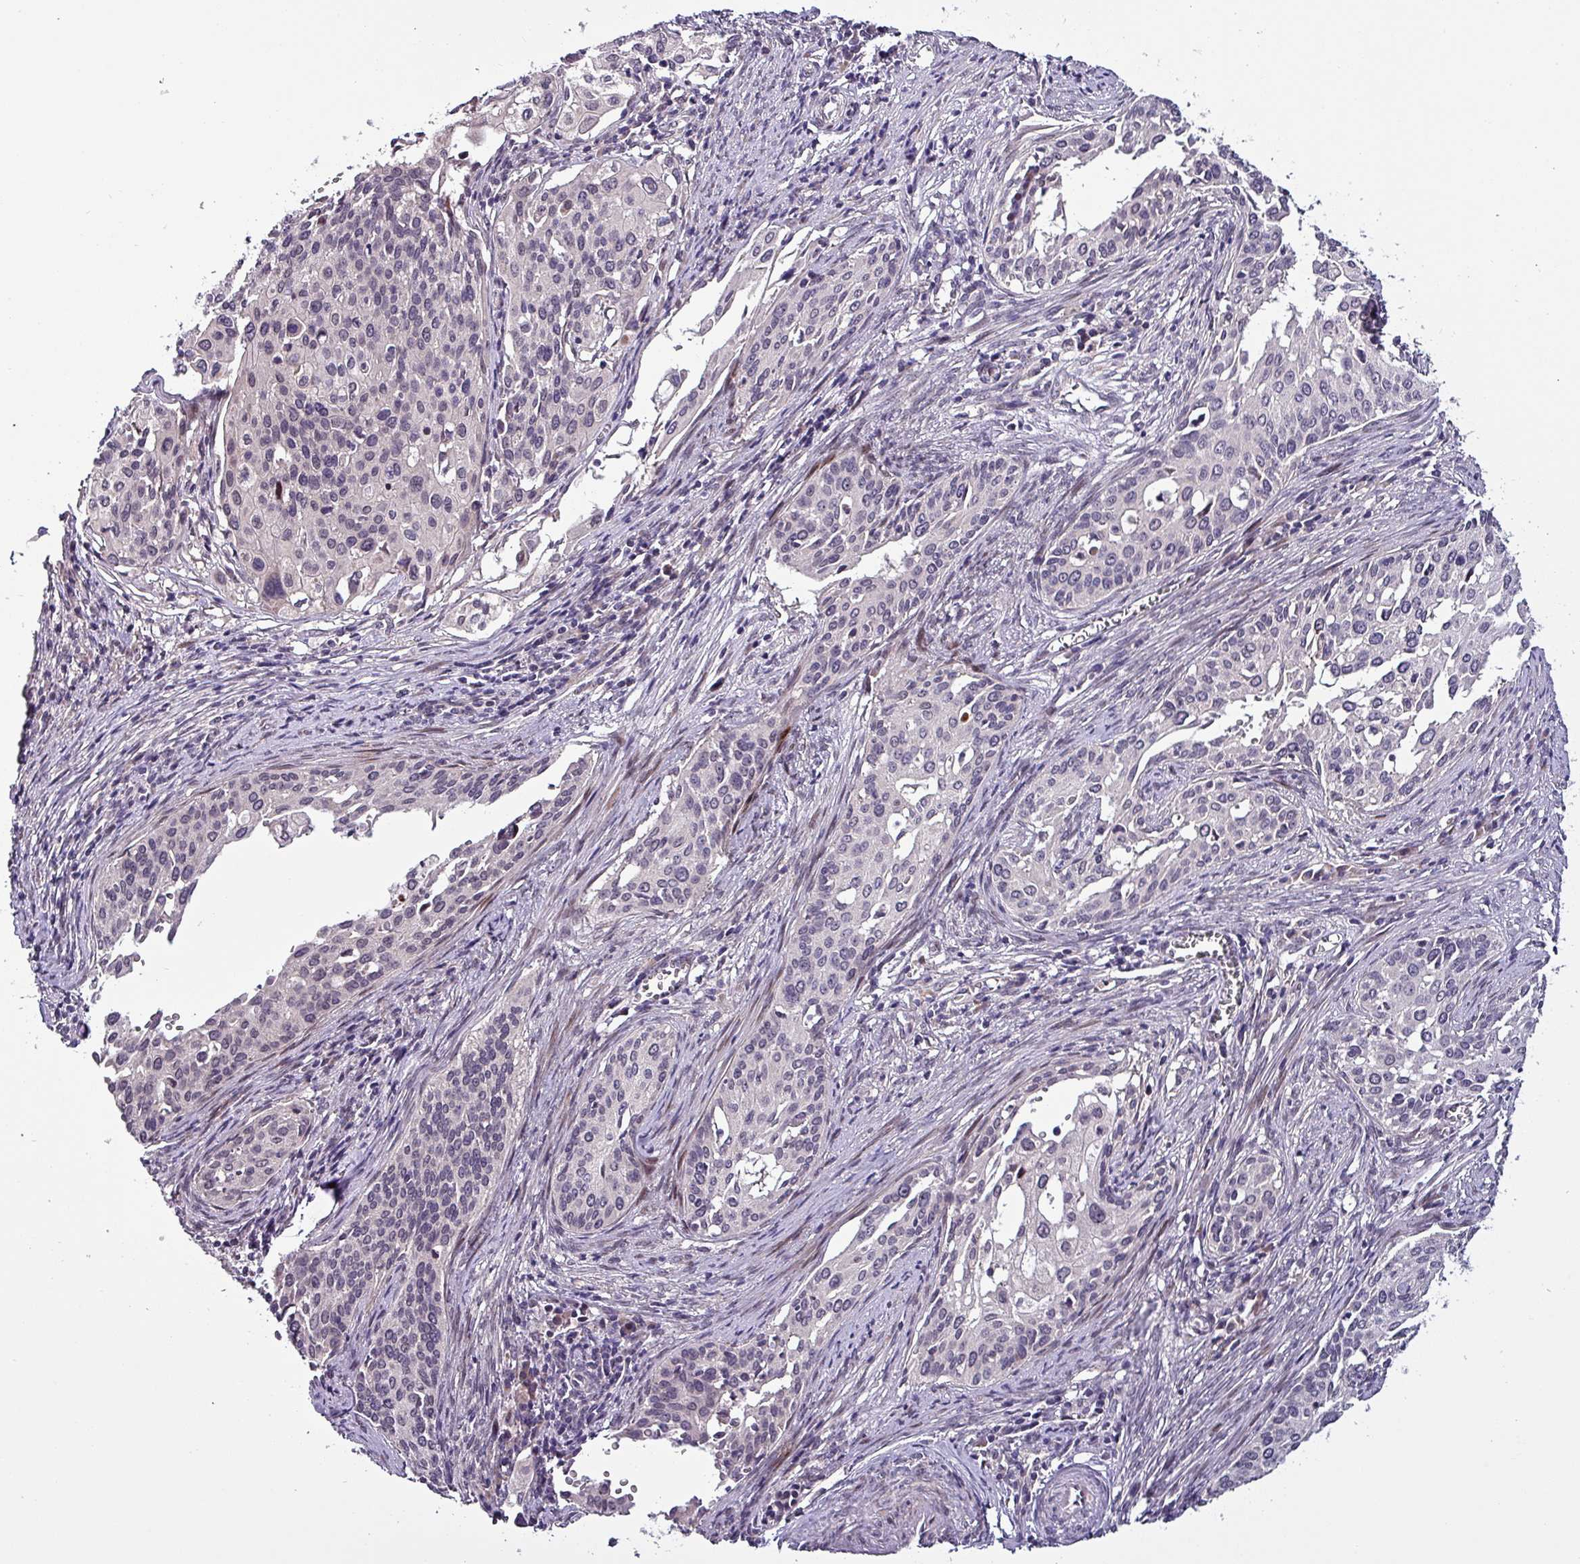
{"staining": {"intensity": "negative", "quantity": "none", "location": "none"}, "tissue": "cervical cancer", "cell_type": "Tumor cells", "image_type": "cancer", "snomed": [{"axis": "morphology", "description": "Squamous cell carcinoma, NOS"}, {"axis": "topography", "description": "Cervix"}], "caption": "IHC photomicrograph of human squamous cell carcinoma (cervical) stained for a protein (brown), which exhibits no positivity in tumor cells. (DAB (3,3'-diaminobenzidine) immunohistochemistry (IHC), high magnification).", "gene": "GRAPL", "patient": {"sex": "female", "age": 44}}